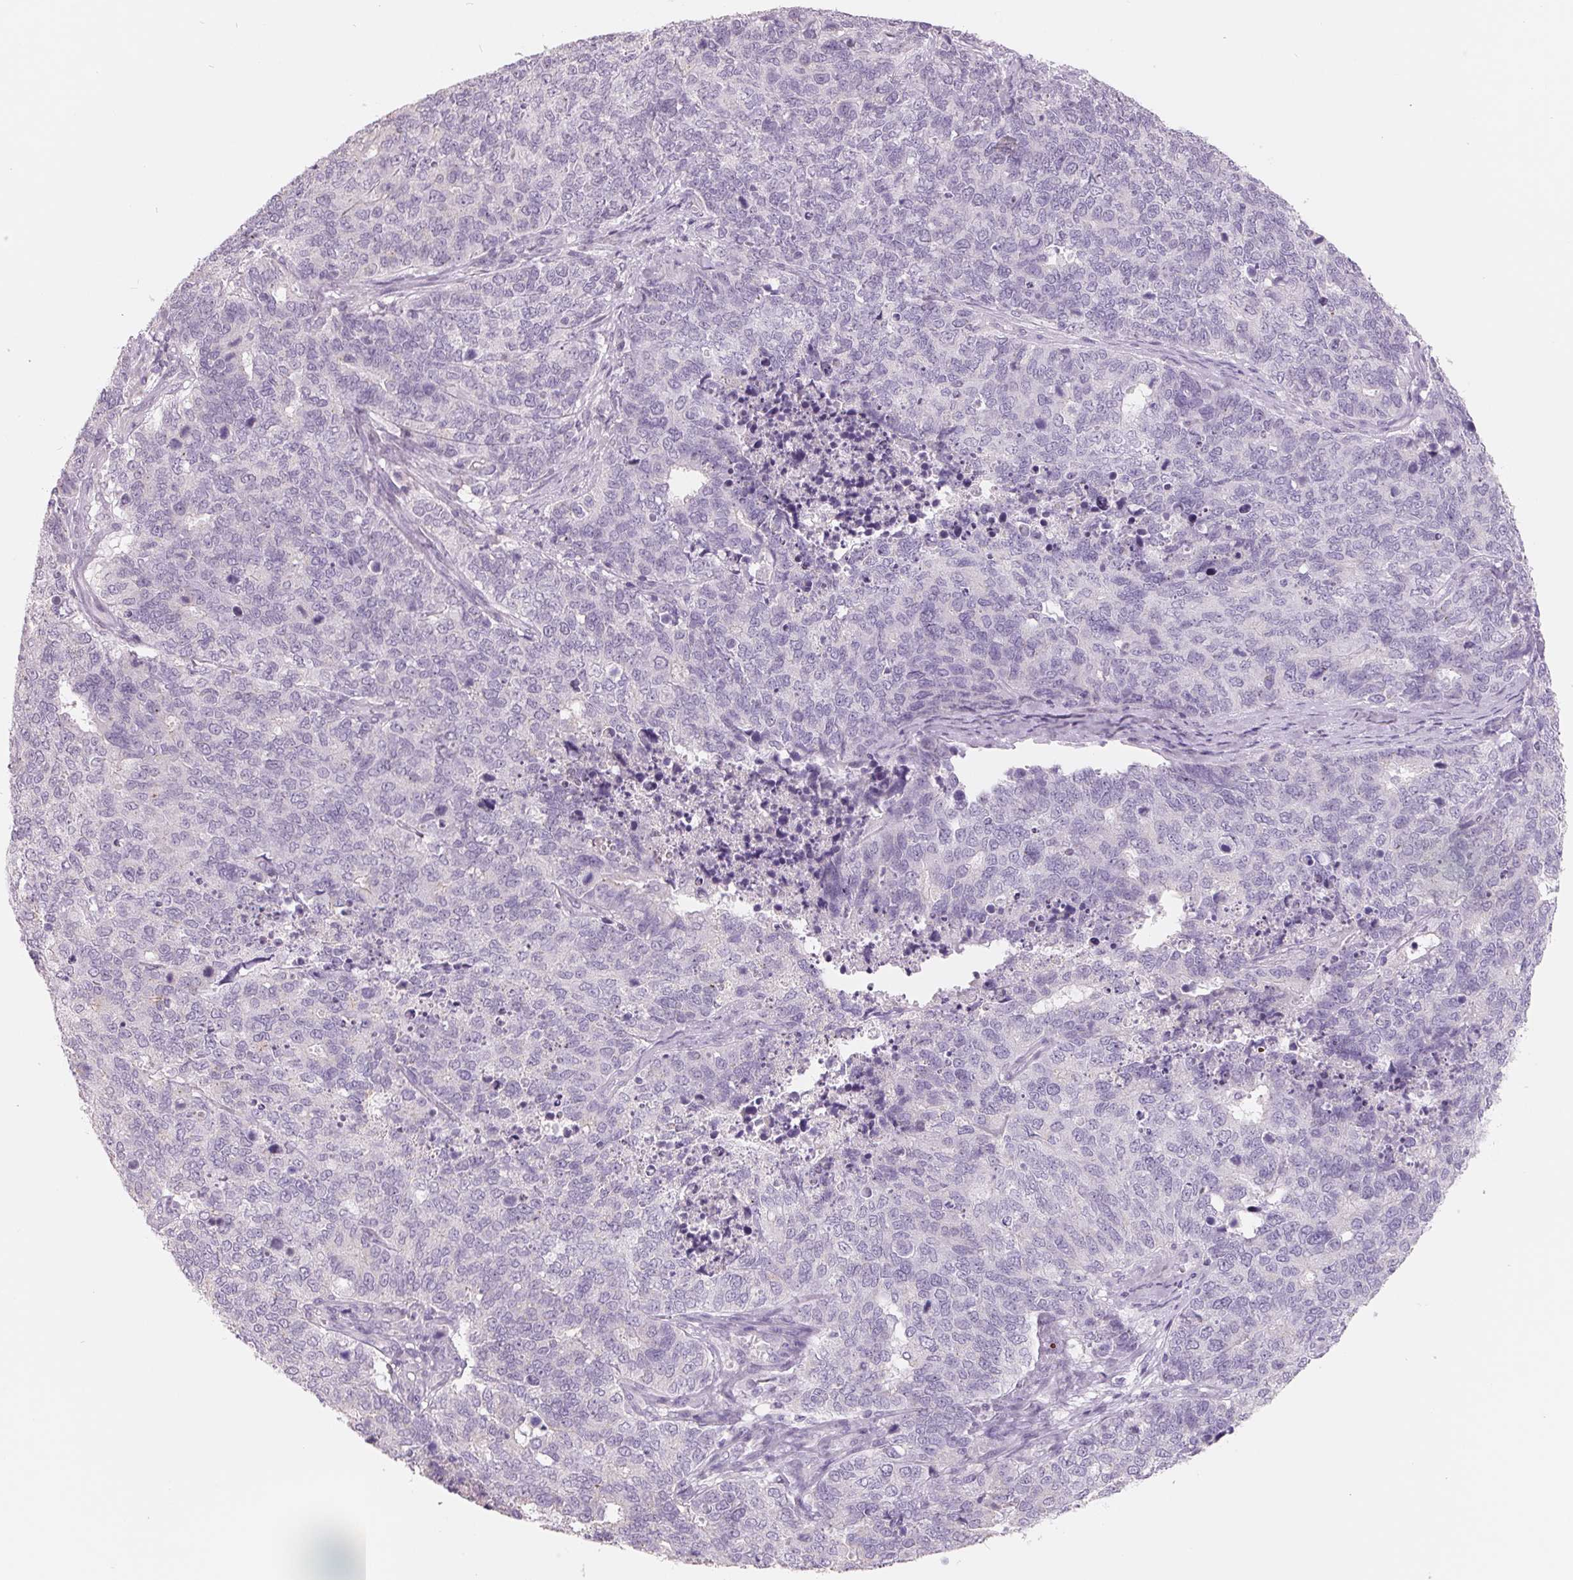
{"staining": {"intensity": "negative", "quantity": "none", "location": "none"}, "tissue": "cervical cancer", "cell_type": "Tumor cells", "image_type": "cancer", "snomed": [{"axis": "morphology", "description": "Adenocarcinoma, NOS"}, {"axis": "topography", "description": "Cervix"}], "caption": "A histopathology image of cervical adenocarcinoma stained for a protein displays no brown staining in tumor cells. Nuclei are stained in blue.", "gene": "FTCD", "patient": {"sex": "female", "age": 63}}